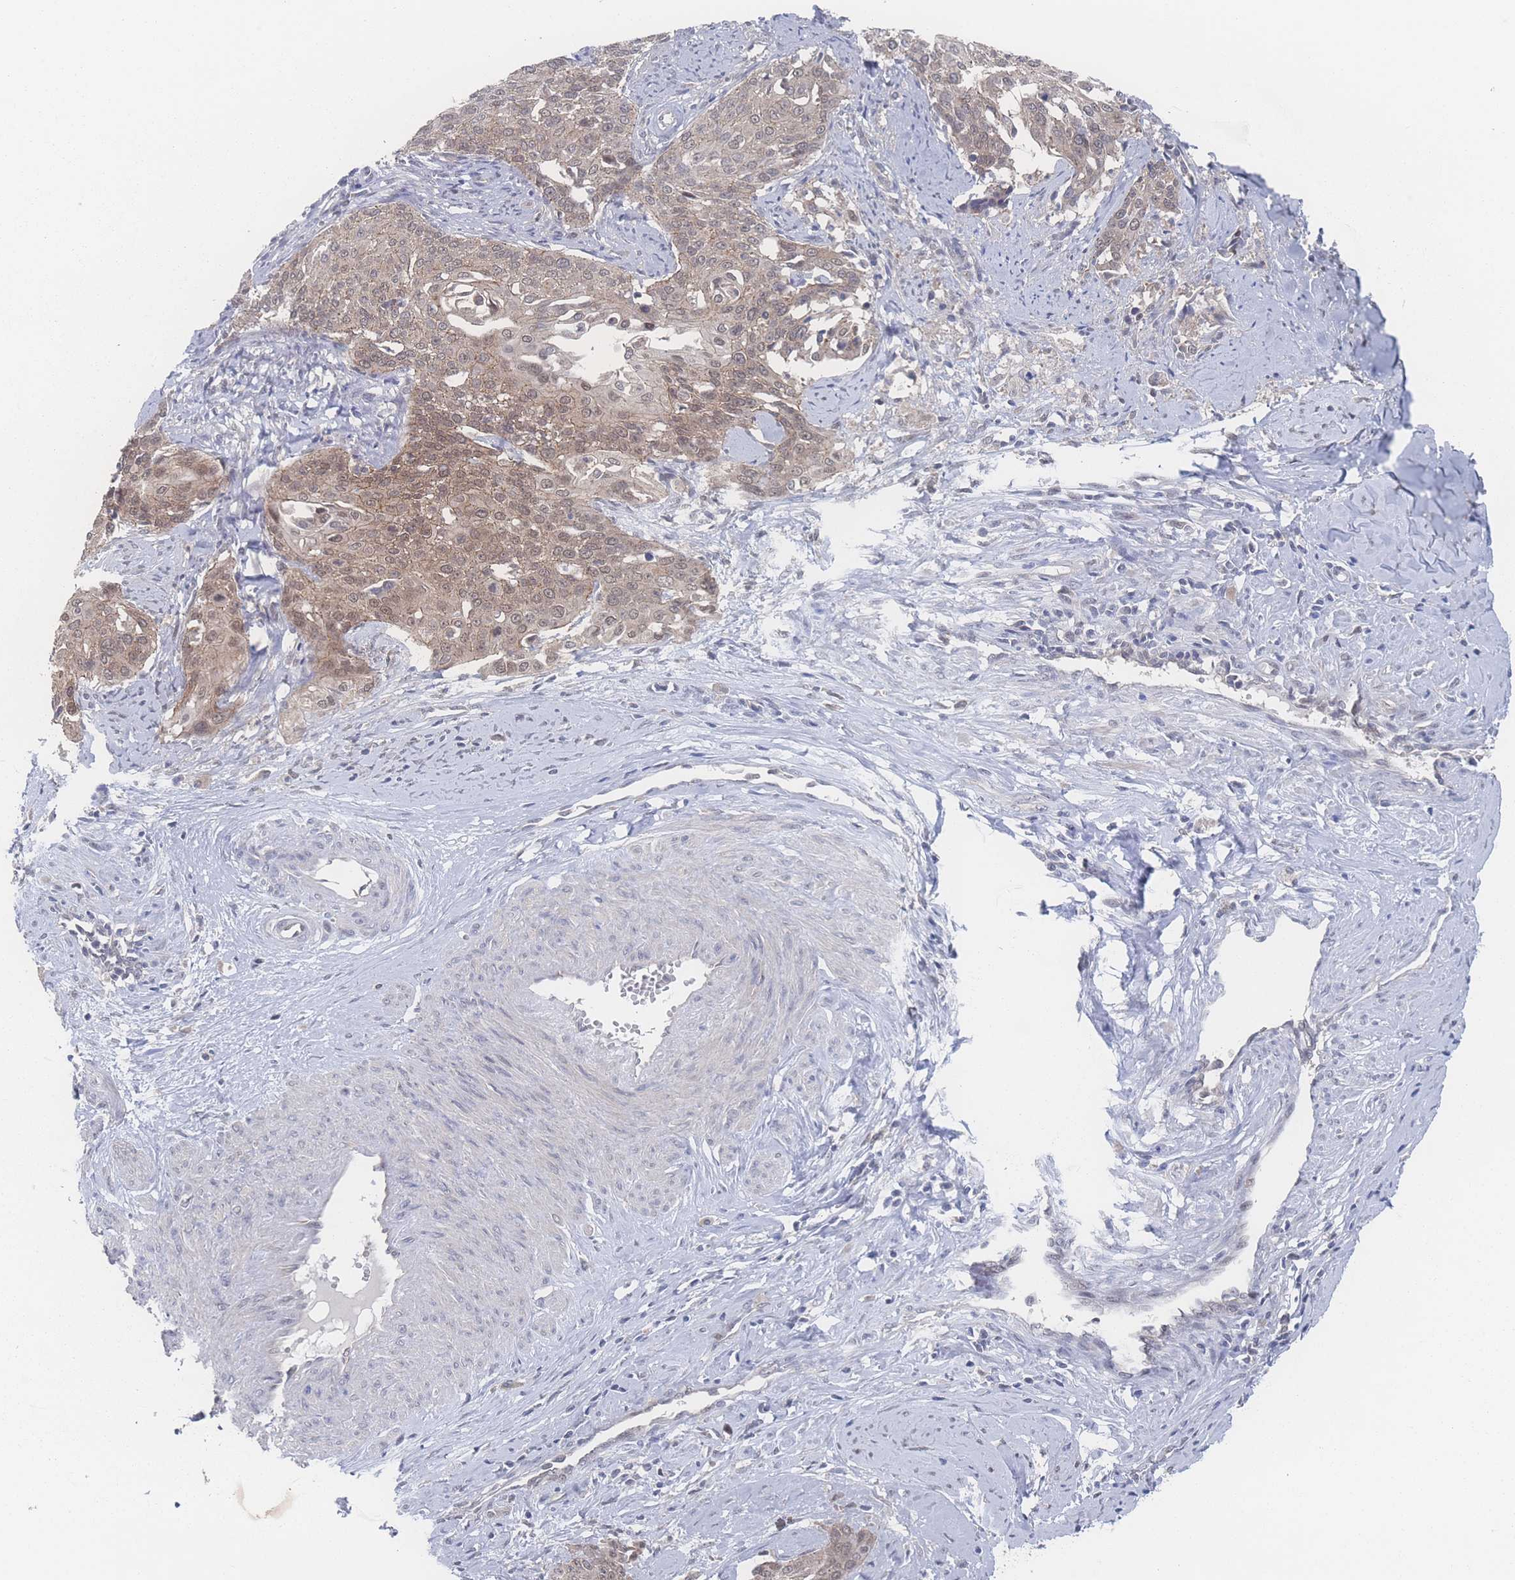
{"staining": {"intensity": "weak", "quantity": ">75%", "location": "cytoplasmic/membranous,nuclear"}, "tissue": "cervical cancer", "cell_type": "Tumor cells", "image_type": "cancer", "snomed": [{"axis": "morphology", "description": "Squamous cell carcinoma, NOS"}, {"axis": "topography", "description": "Cervix"}], "caption": "IHC micrograph of neoplastic tissue: human cervical cancer (squamous cell carcinoma) stained using IHC shows low levels of weak protein expression localized specifically in the cytoplasmic/membranous and nuclear of tumor cells, appearing as a cytoplasmic/membranous and nuclear brown color.", "gene": "NBEAL1", "patient": {"sex": "female", "age": 44}}